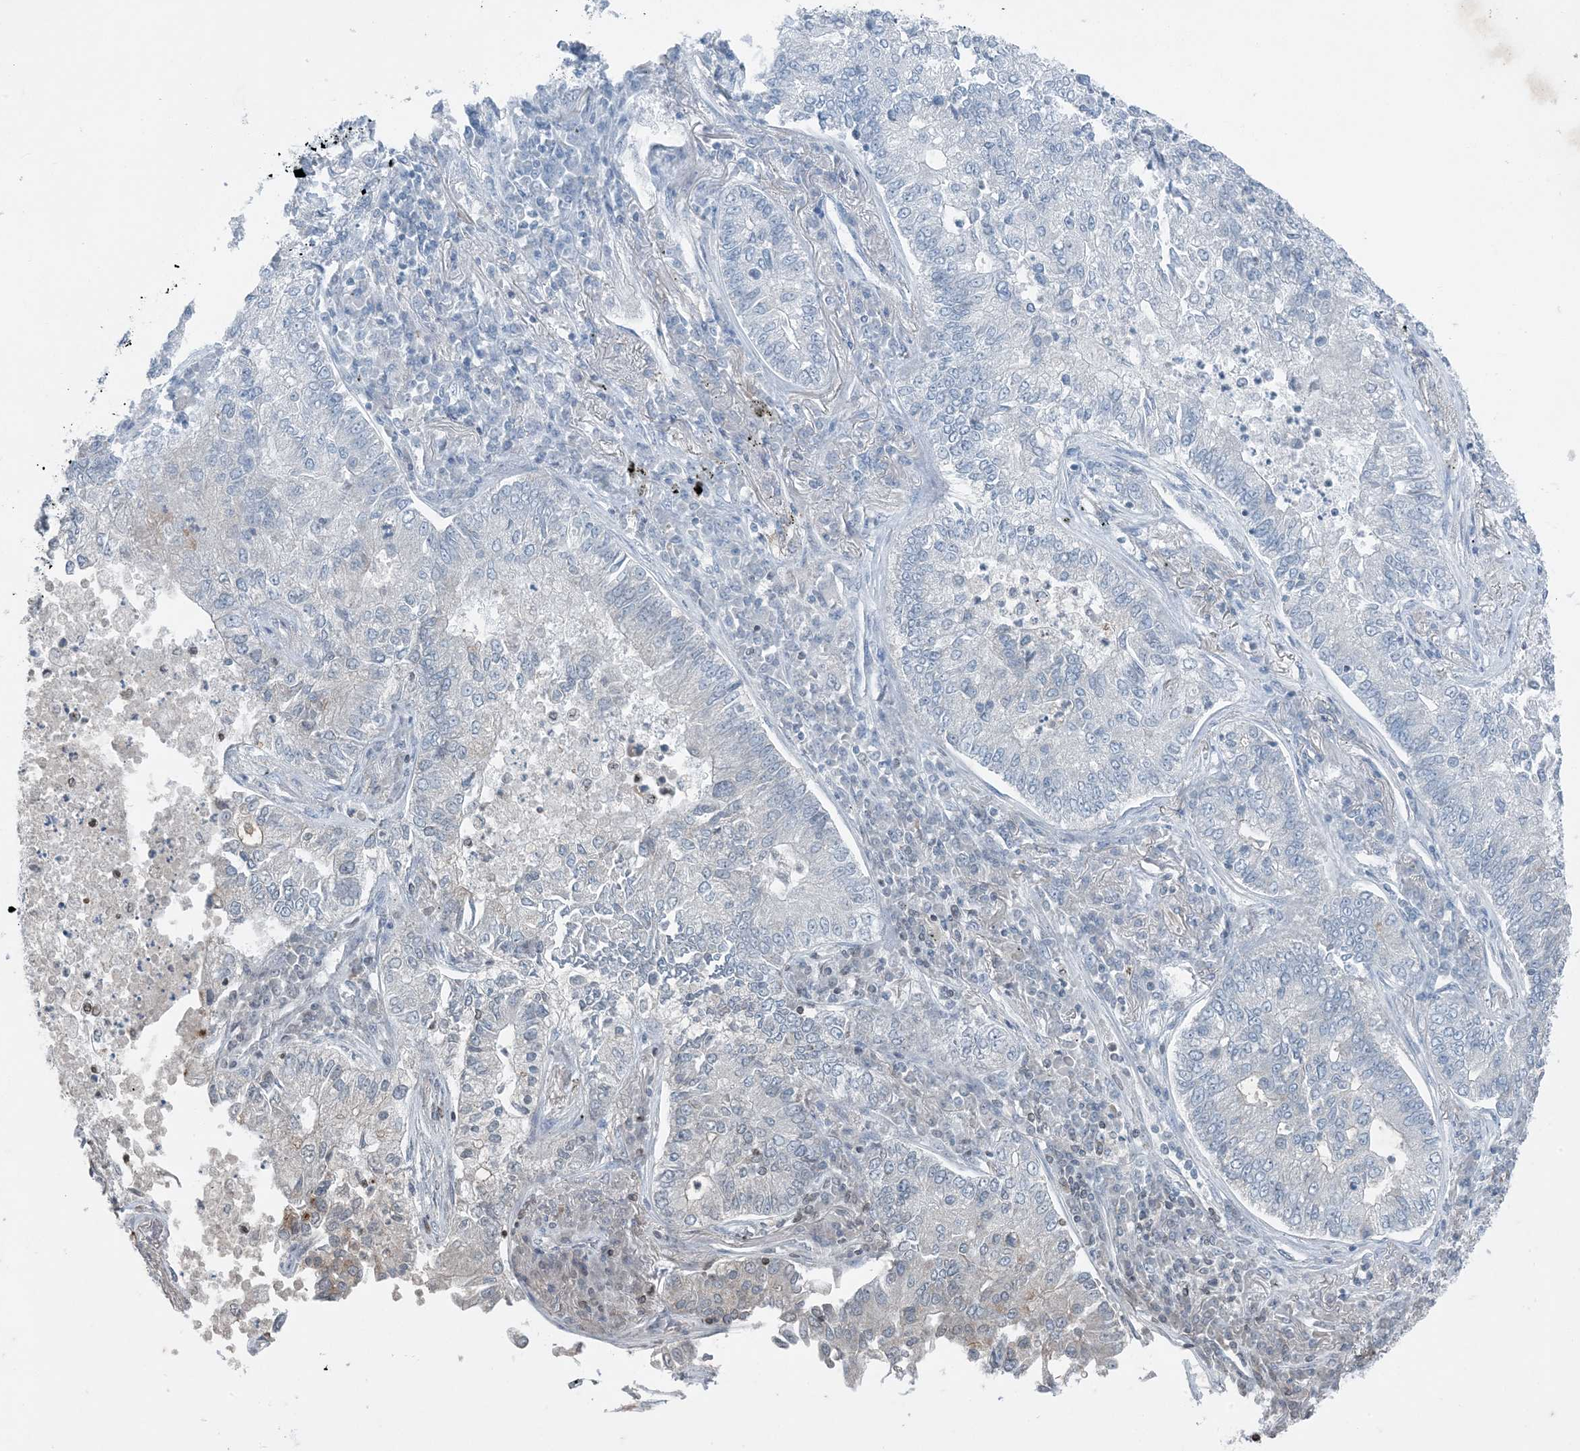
{"staining": {"intensity": "negative", "quantity": "none", "location": "none"}, "tissue": "lung cancer", "cell_type": "Tumor cells", "image_type": "cancer", "snomed": [{"axis": "morphology", "description": "Adenocarcinoma, NOS"}, {"axis": "topography", "description": "Lung"}], "caption": "Immunohistochemistry (IHC) photomicrograph of neoplastic tissue: human adenocarcinoma (lung) stained with DAB shows no significant protein expression in tumor cells.", "gene": "GNL1", "patient": {"sex": "male", "age": 49}}